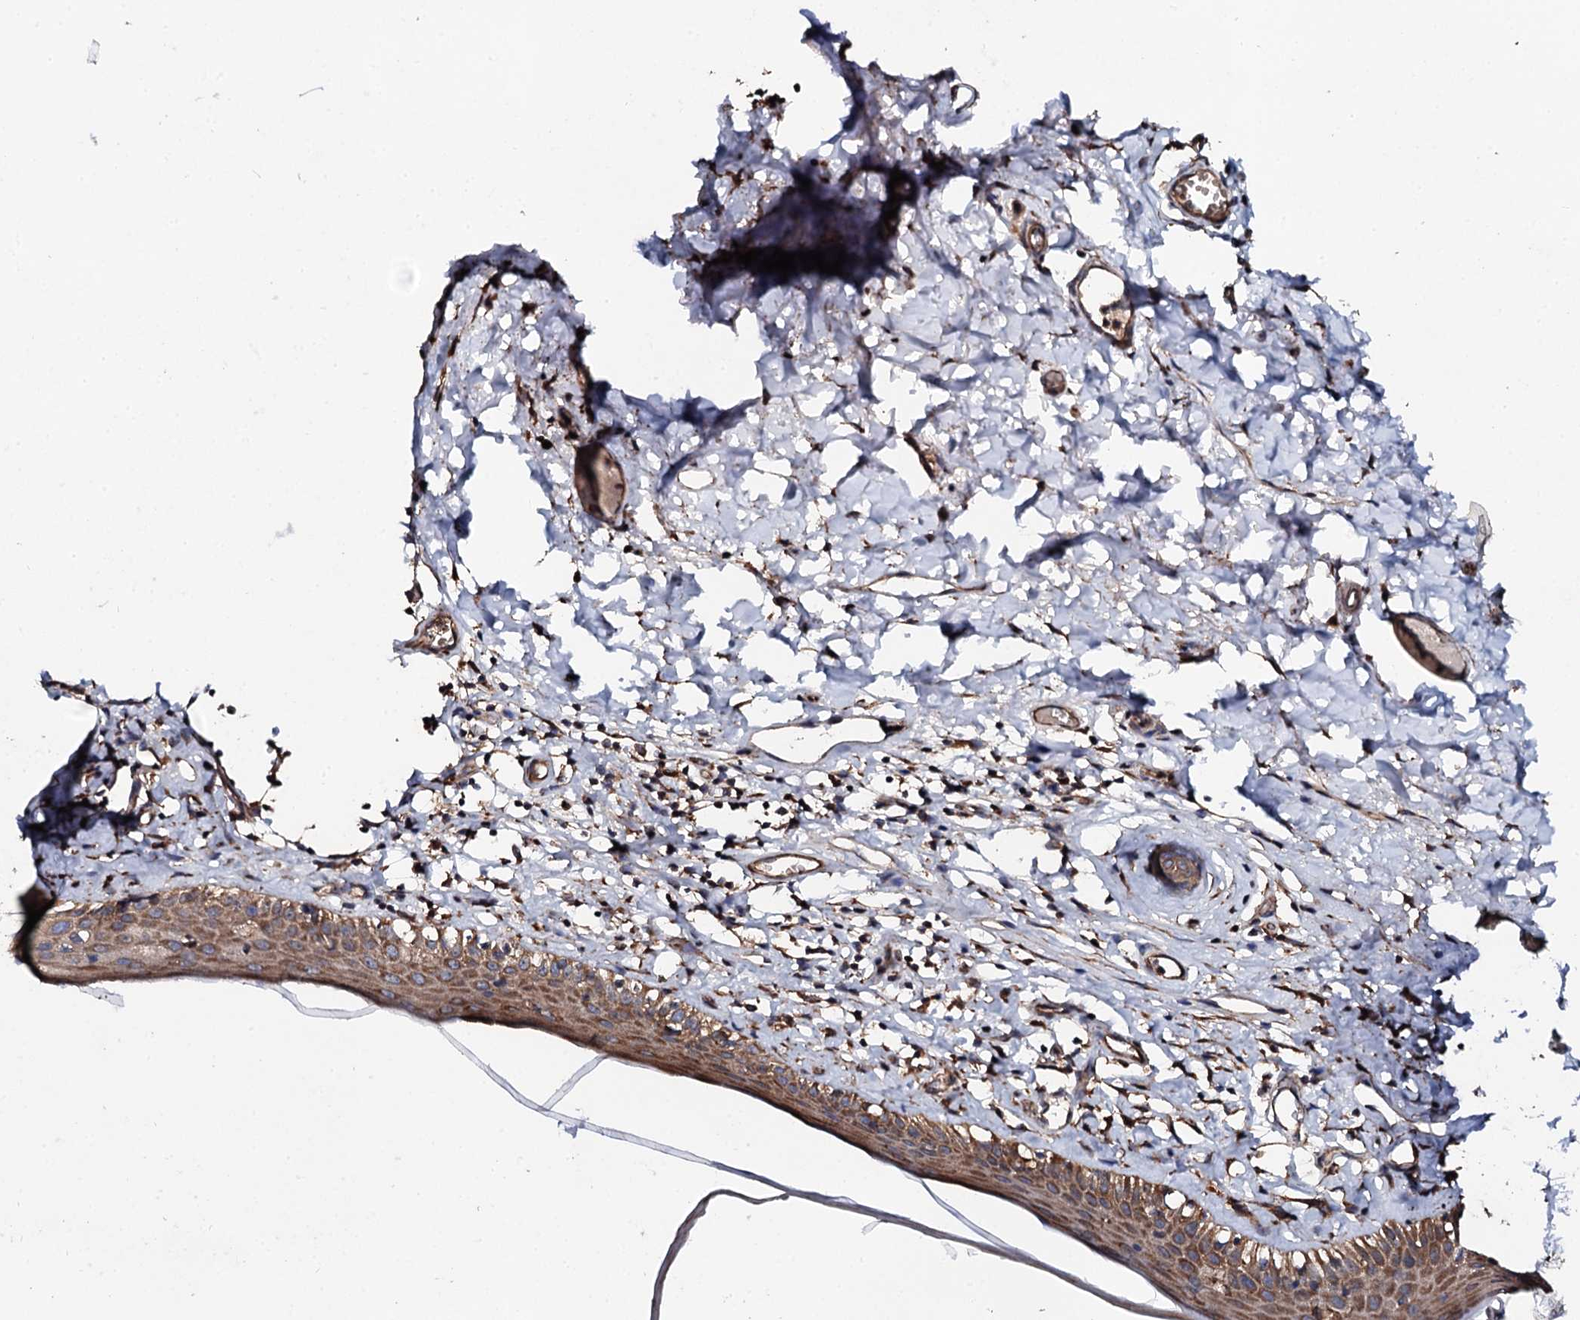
{"staining": {"intensity": "strong", "quantity": "25%-75%", "location": "cytoplasmic/membranous"}, "tissue": "skin", "cell_type": "Epidermal cells", "image_type": "normal", "snomed": [{"axis": "morphology", "description": "Normal tissue, NOS"}, {"axis": "topography", "description": "Adipose tissue"}, {"axis": "topography", "description": "Vascular tissue"}, {"axis": "topography", "description": "Vulva"}, {"axis": "topography", "description": "Peripheral nerve tissue"}], "caption": "Immunohistochemical staining of benign human skin displays strong cytoplasmic/membranous protein positivity in about 25%-75% of epidermal cells. Using DAB (brown) and hematoxylin (blue) stains, captured at high magnification using brightfield microscopy.", "gene": "CKAP5", "patient": {"sex": "female", "age": 86}}